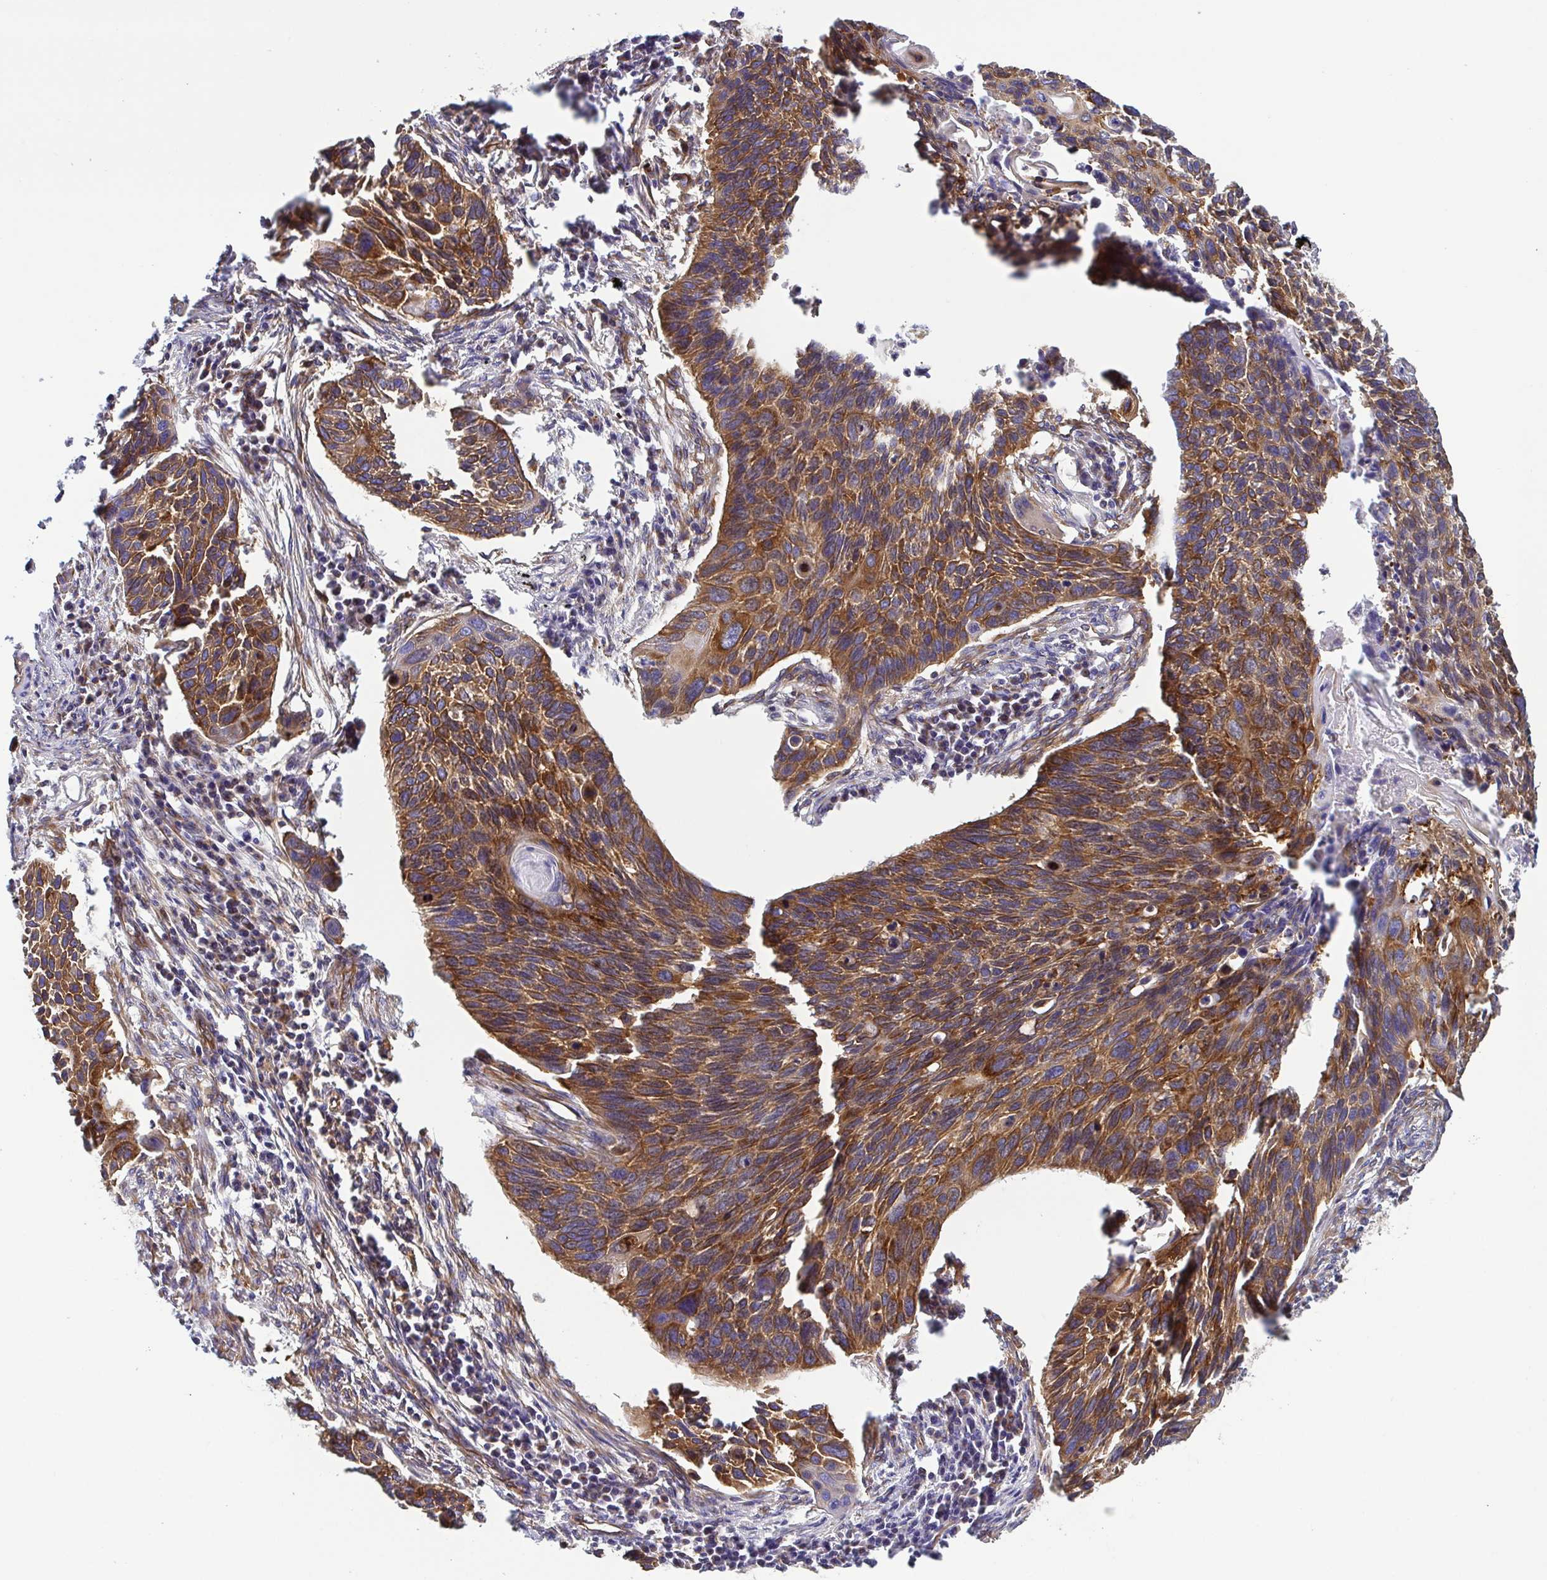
{"staining": {"intensity": "moderate", "quantity": ">75%", "location": "cytoplasmic/membranous"}, "tissue": "lung cancer", "cell_type": "Tumor cells", "image_type": "cancer", "snomed": [{"axis": "morphology", "description": "Squamous cell carcinoma, NOS"}, {"axis": "topography", "description": "Lung"}], "caption": "A high-resolution micrograph shows immunohistochemistry staining of lung cancer, which shows moderate cytoplasmic/membranous expression in approximately >75% of tumor cells.", "gene": "KIF5B", "patient": {"sex": "male", "age": 78}}